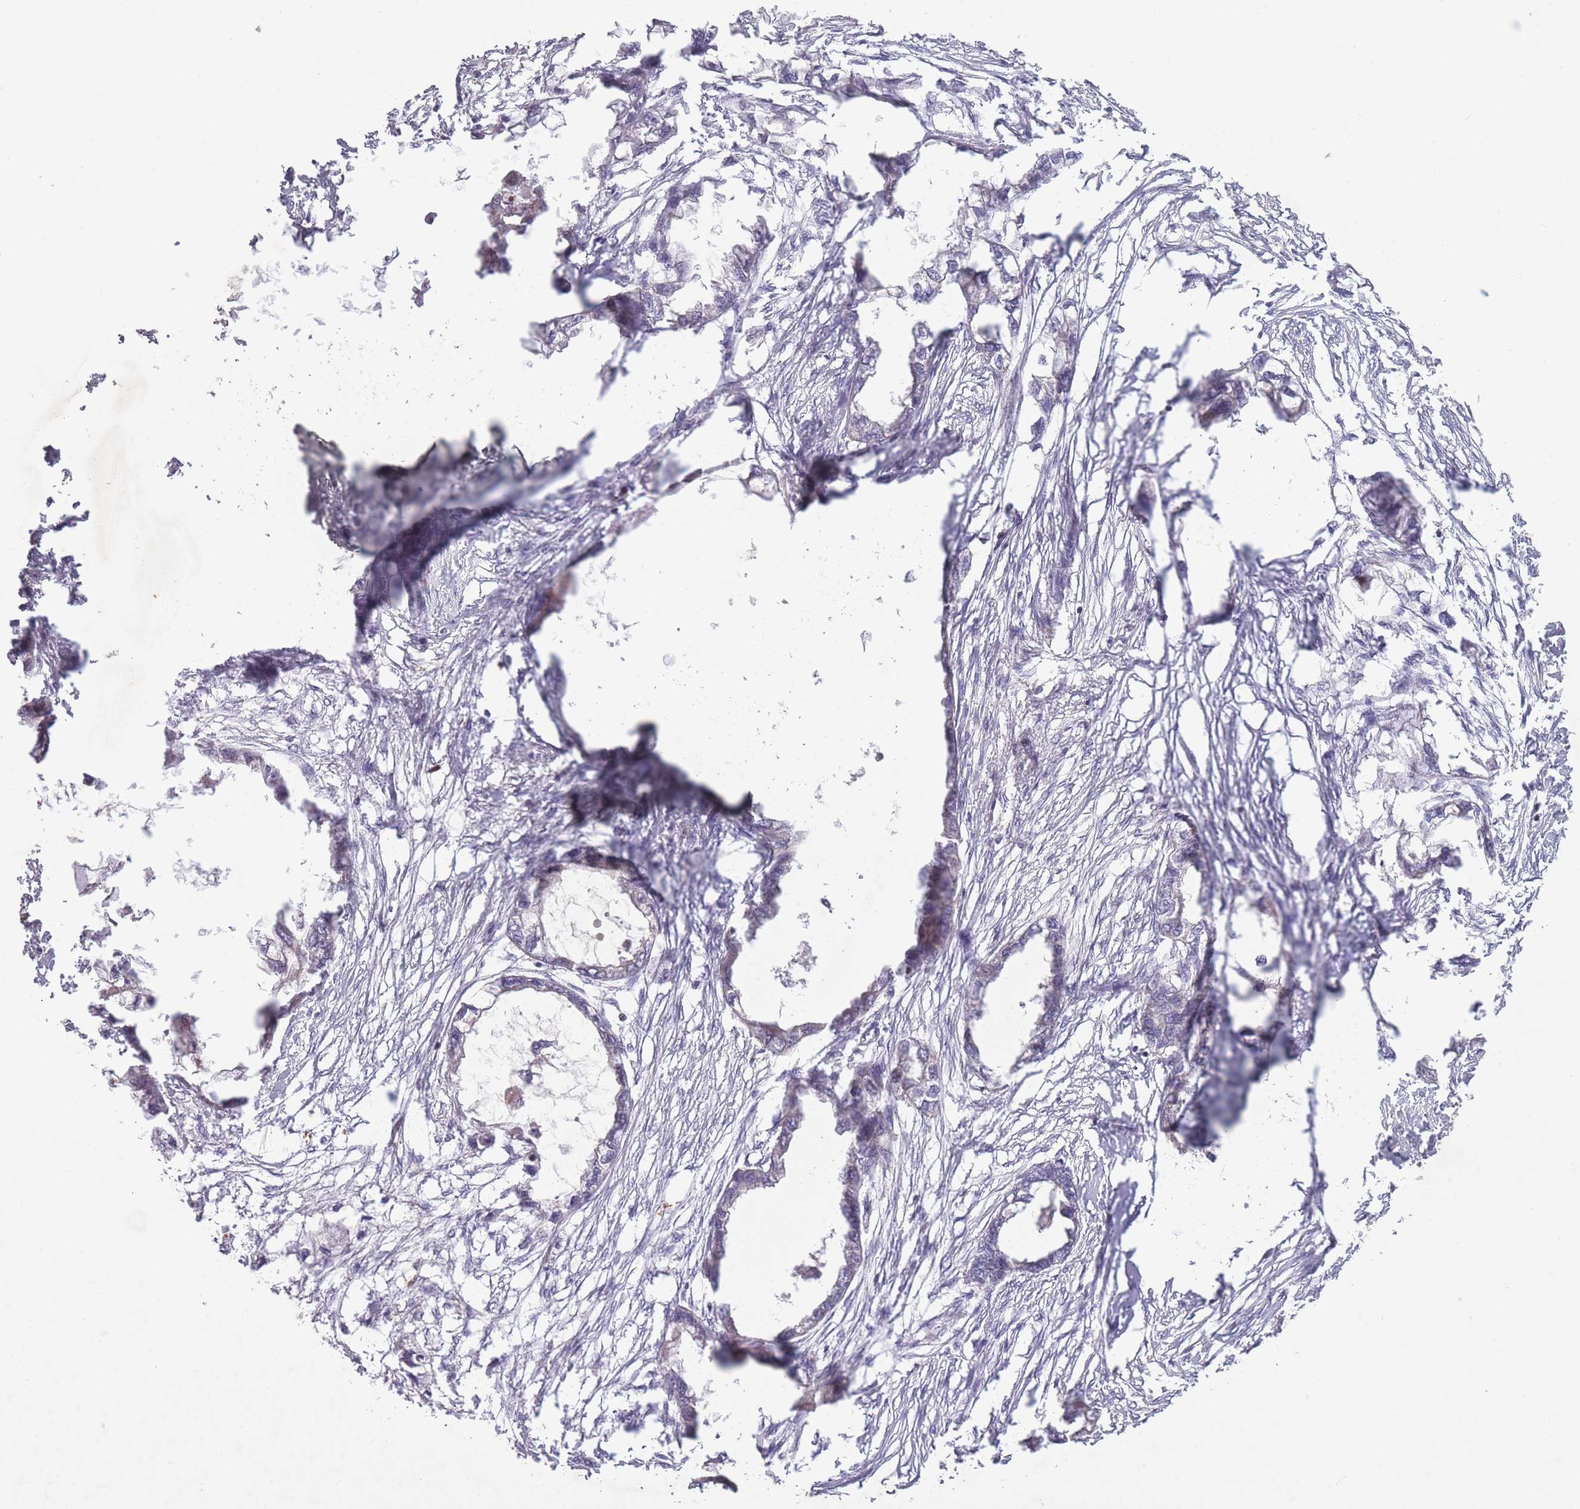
{"staining": {"intensity": "negative", "quantity": "none", "location": "none"}, "tissue": "endometrial cancer", "cell_type": "Tumor cells", "image_type": "cancer", "snomed": [{"axis": "morphology", "description": "Adenocarcinoma, NOS"}, {"axis": "morphology", "description": "Adenocarcinoma, metastatic, NOS"}, {"axis": "topography", "description": "Adipose tissue"}, {"axis": "topography", "description": "Endometrium"}], "caption": "Tumor cells are negative for protein expression in human endometrial cancer (metastatic adenocarcinoma).", "gene": "OR2V2", "patient": {"sex": "female", "age": 67}}